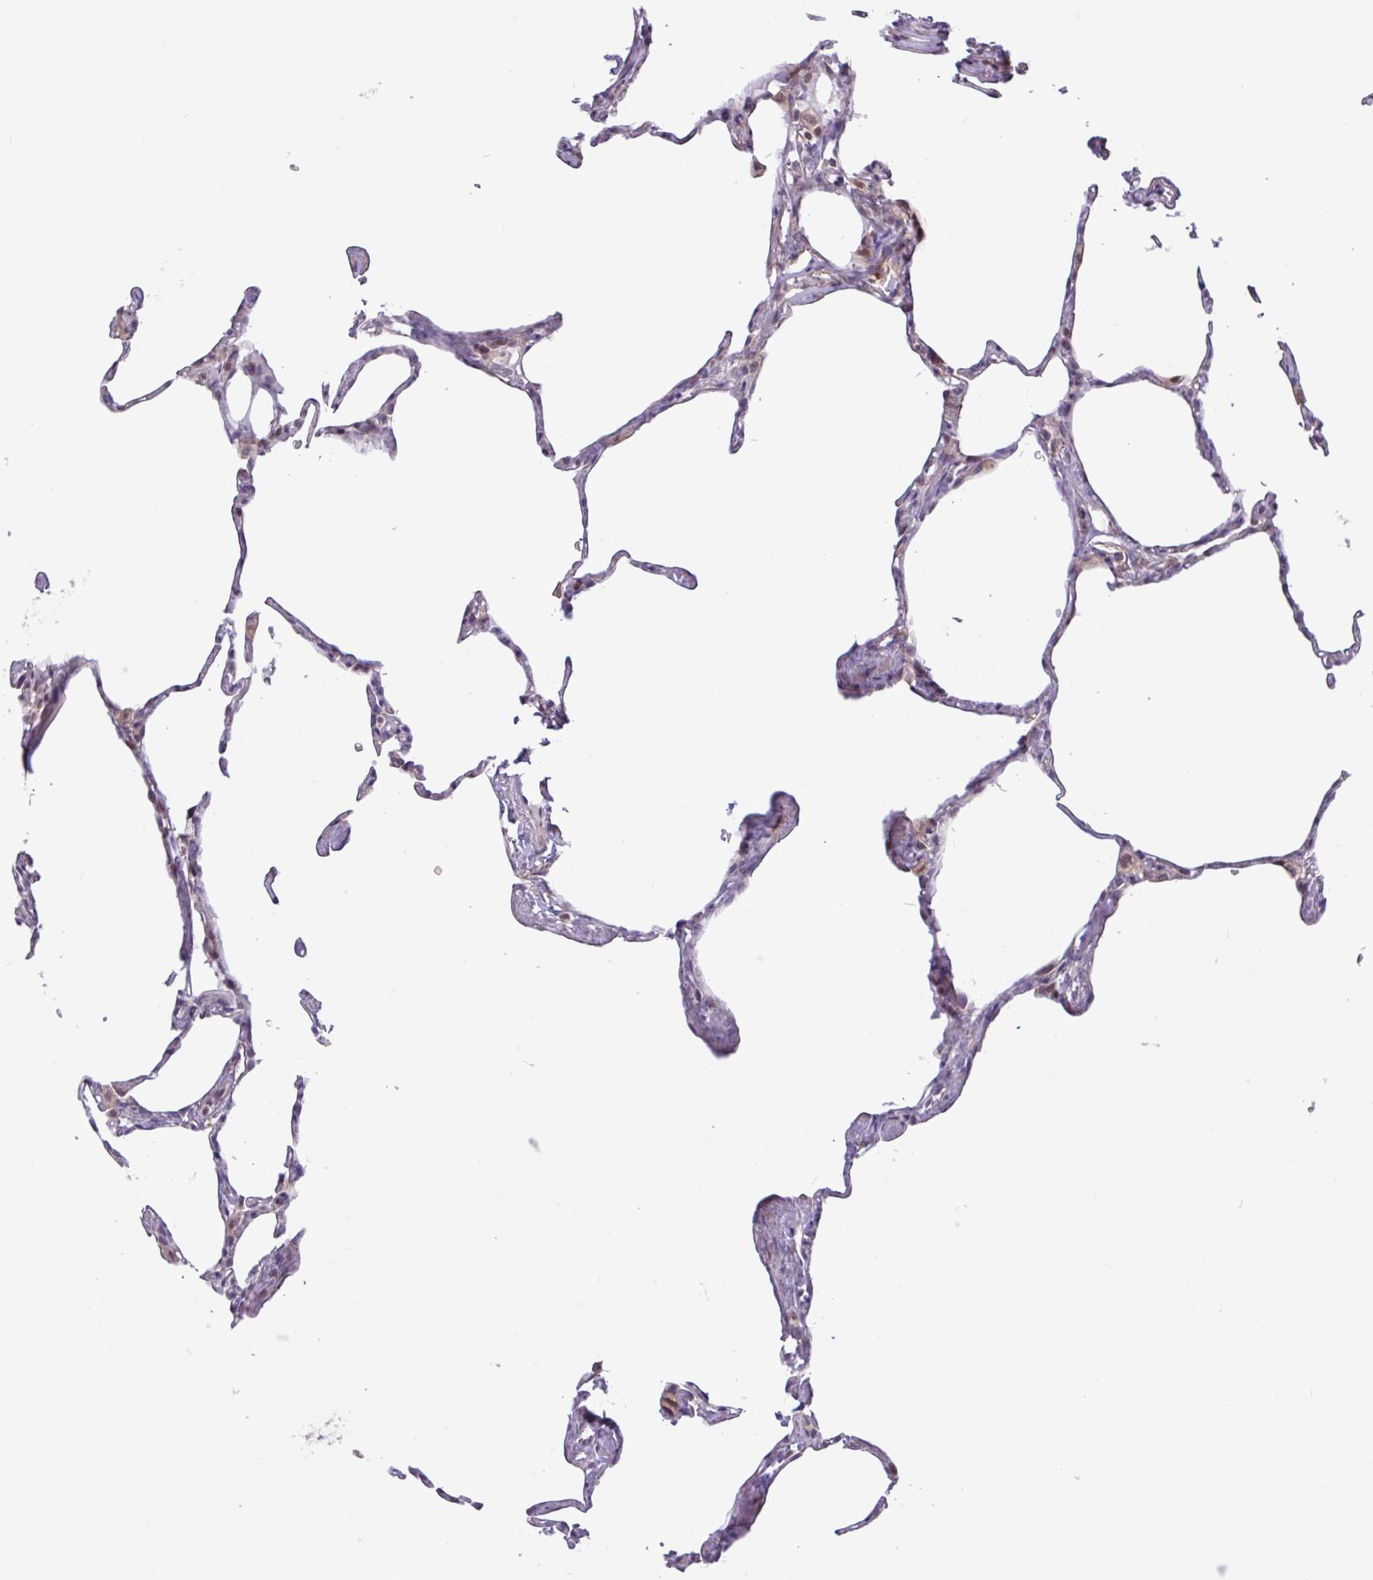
{"staining": {"intensity": "weak", "quantity": "25%-75%", "location": "nuclear"}, "tissue": "lung", "cell_type": "Alveolar cells", "image_type": "normal", "snomed": [{"axis": "morphology", "description": "Normal tissue, NOS"}, {"axis": "topography", "description": "Lung"}], "caption": "High-magnification brightfield microscopy of unremarkable lung stained with DAB (brown) and counterstained with hematoxylin (blue). alveolar cells exhibit weak nuclear positivity is present in approximately25%-75% of cells. Nuclei are stained in blue.", "gene": "RTL3", "patient": {"sex": "male", "age": 65}}